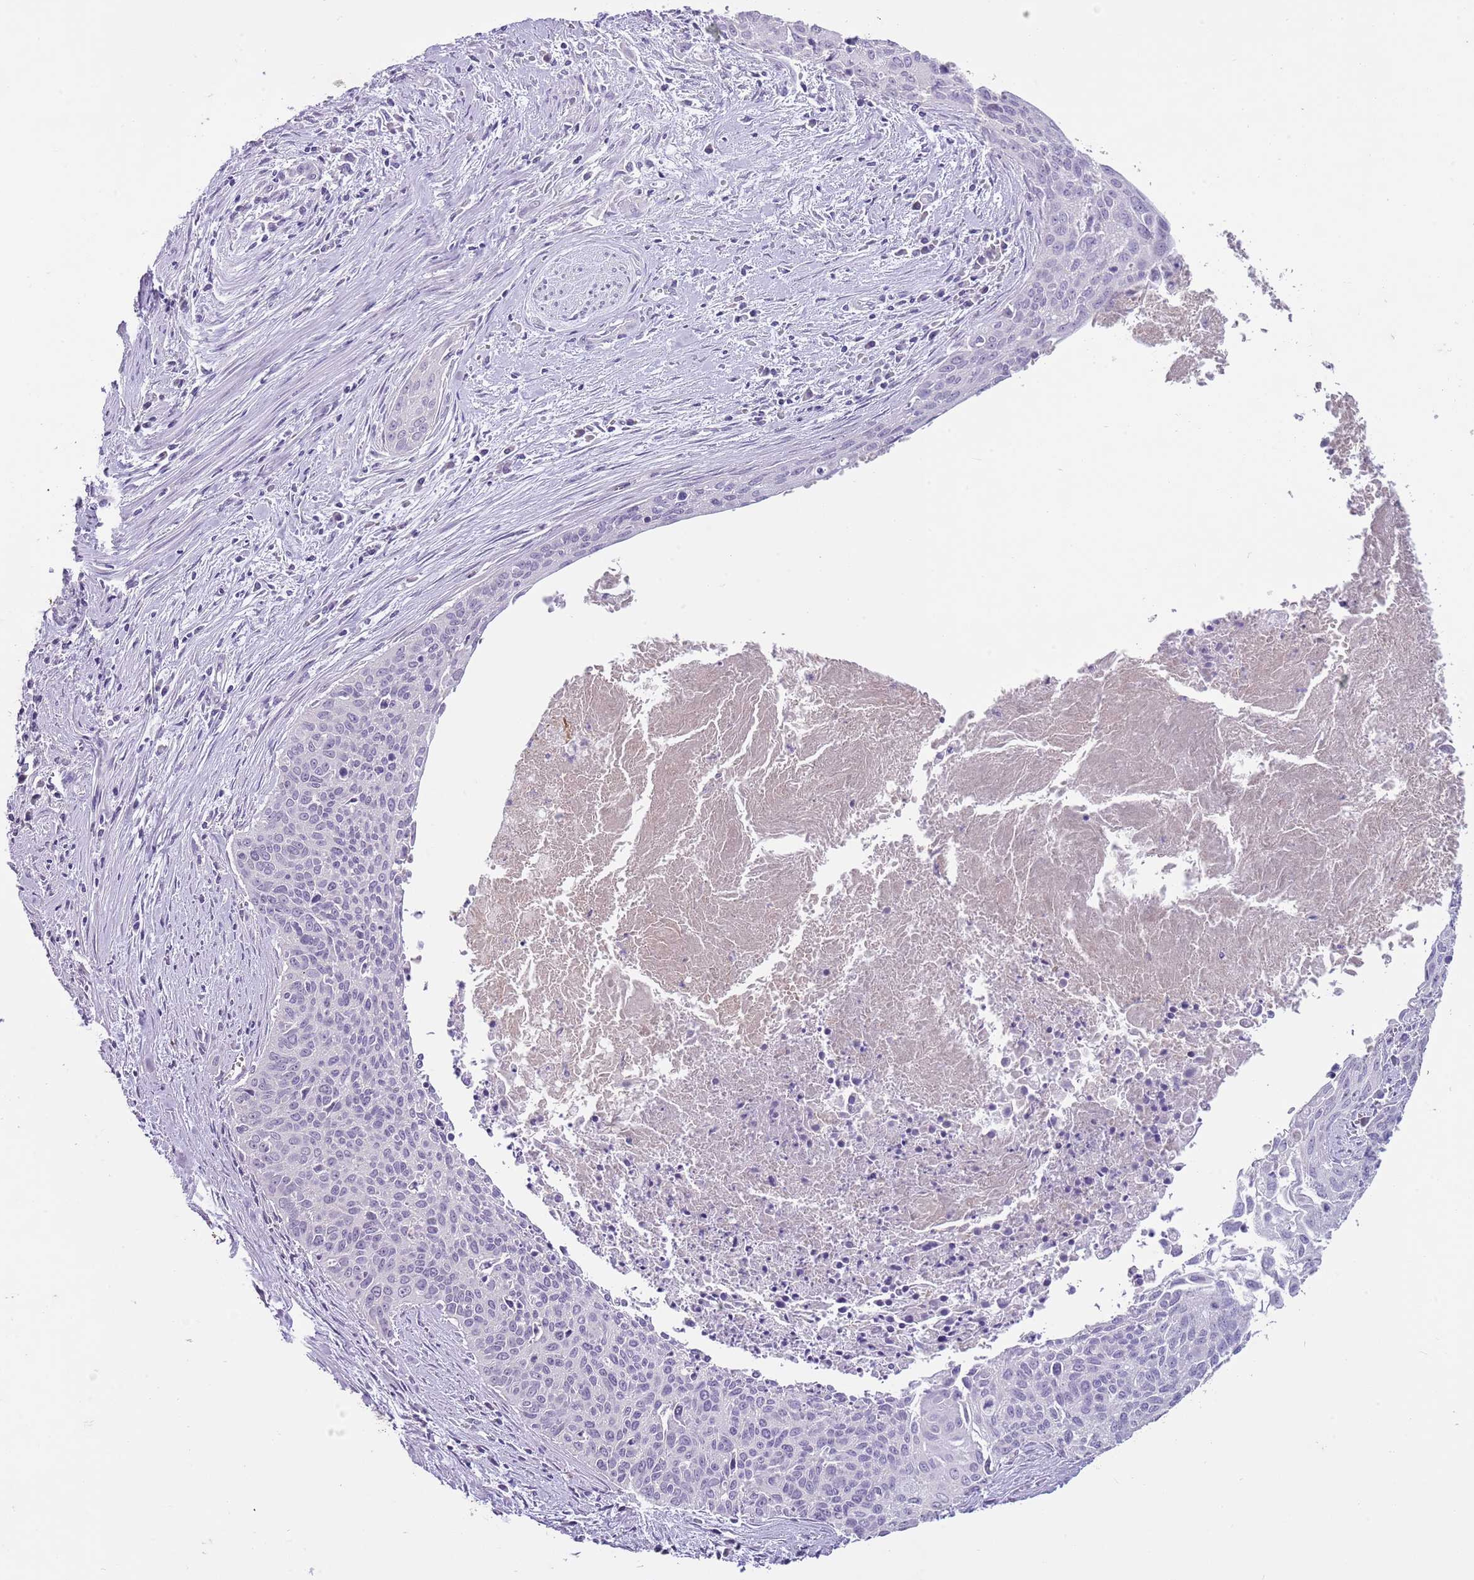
{"staining": {"intensity": "negative", "quantity": "none", "location": "none"}, "tissue": "cervical cancer", "cell_type": "Tumor cells", "image_type": "cancer", "snomed": [{"axis": "morphology", "description": "Squamous cell carcinoma, NOS"}, {"axis": "topography", "description": "Cervix"}], "caption": "High power microscopy histopathology image of an IHC image of squamous cell carcinoma (cervical), revealing no significant staining in tumor cells.", "gene": "SLC35E3", "patient": {"sex": "female", "age": 55}}